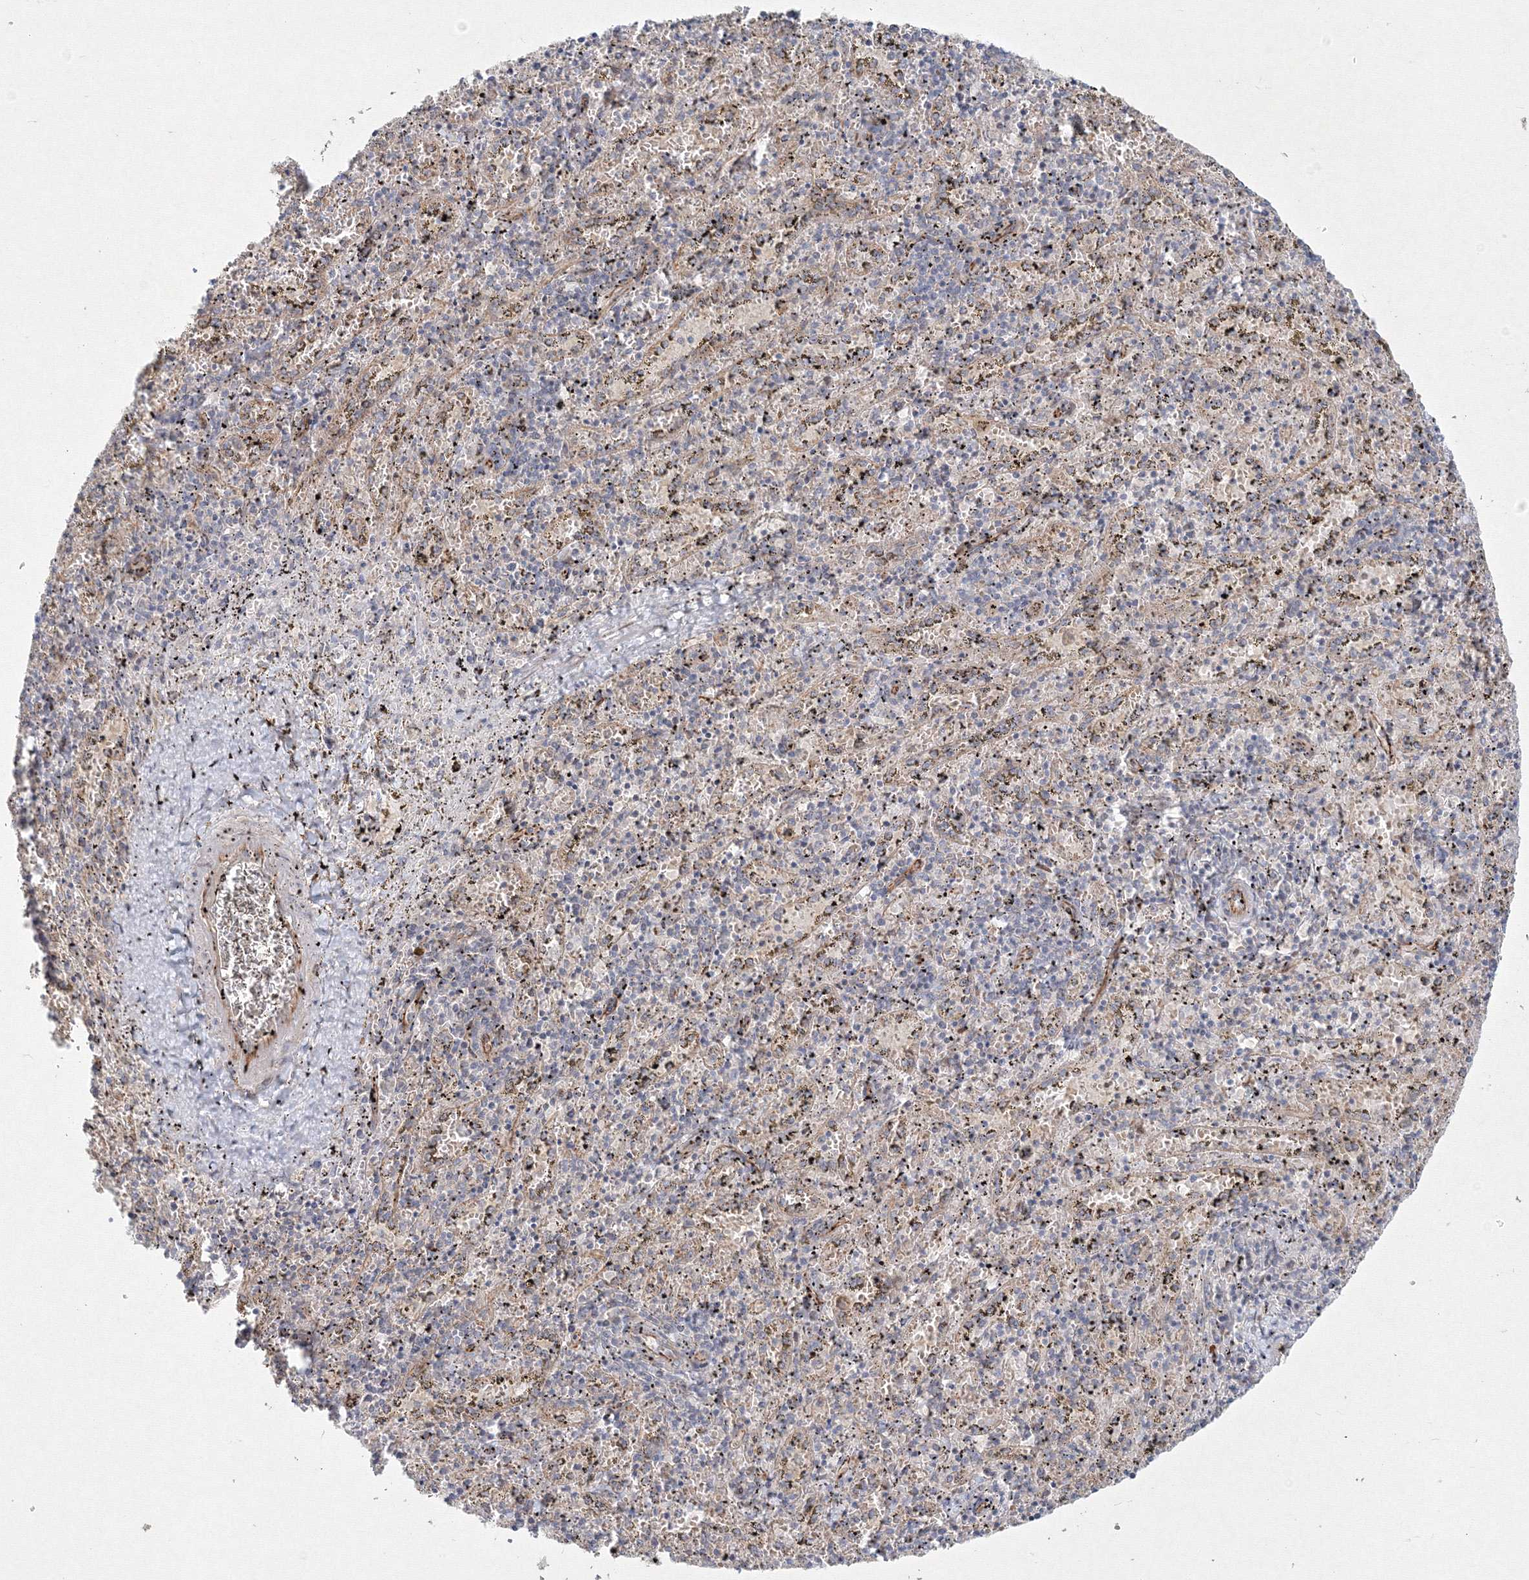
{"staining": {"intensity": "weak", "quantity": "<25%", "location": "cytoplasmic/membranous"}, "tissue": "spleen", "cell_type": "Cells in red pulp", "image_type": "normal", "snomed": [{"axis": "morphology", "description": "Normal tissue, NOS"}, {"axis": "topography", "description": "Spleen"}], "caption": "Immunohistochemical staining of normal spleen reveals no significant expression in cells in red pulp.", "gene": "WDR49", "patient": {"sex": "male", "age": 11}}